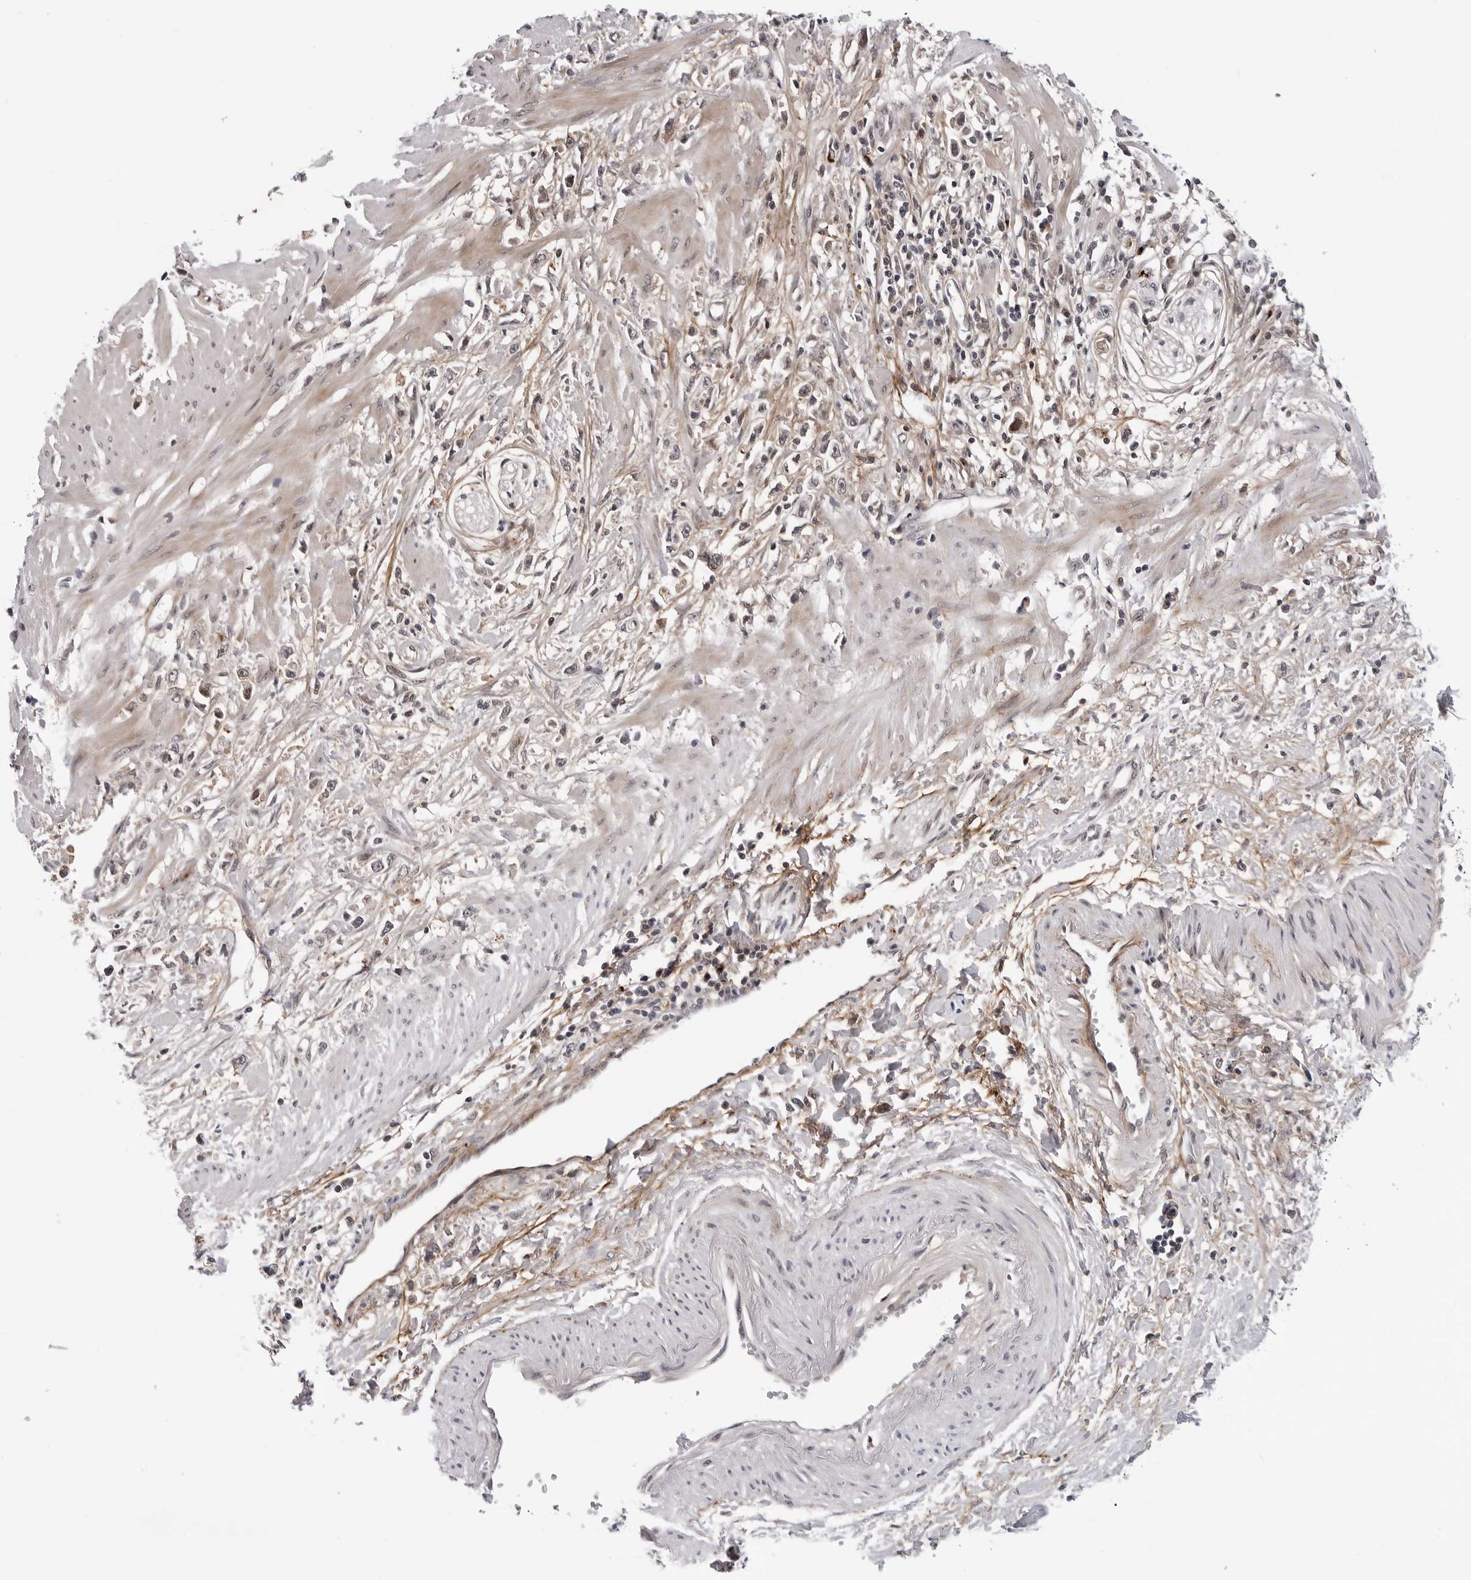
{"staining": {"intensity": "weak", "quantity": "25%-75%", "location": "cytoplasmic/membranous,nuclear"}, "tissue": "stomach cancer", "cell_type": "Tumor cells", "image_type": "cancer", "snomed": [{"axis": "morphology", "description": "Adenocarcinoma, NOS"}, {"axis": "topography", "description": "Stomach"}], "caption": "The photomicrograph exhibits a brown stain indicating the presence of a protein in the cytoplasmic/membranous and nuclear of tumor cells in stomach adenocarcinoma.", "gene": "KIAA1614", "patient": {"sex": "female", "age": 59}}